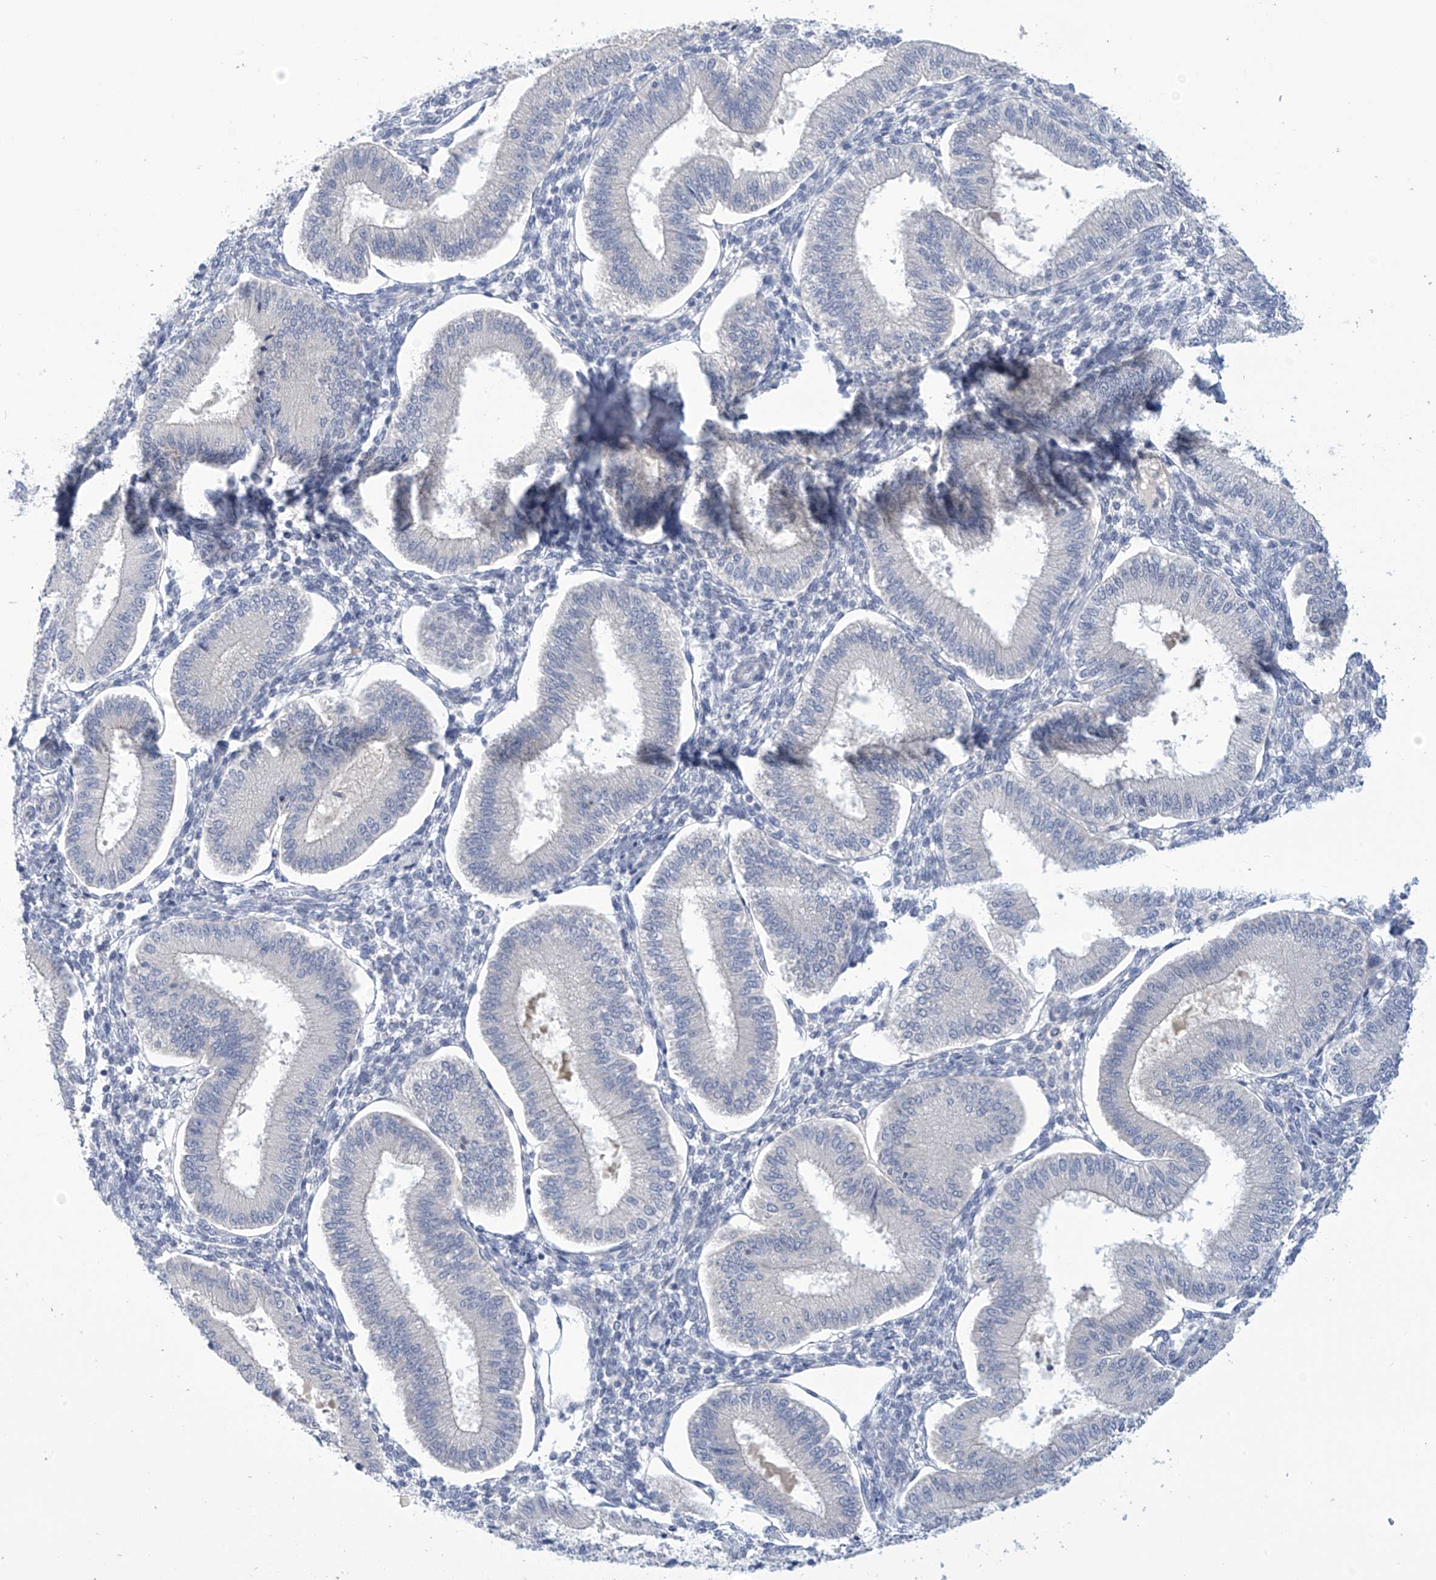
{"staining": {"intensity": "negative", "quantity": "none", "location": "none"}, "tissue": "endometrium", "cell_type": "Cells in endometrial stroma", "image_type": "normal", "snomed": [{"axis": "morphology", "description": "Normal tissue, NOS"}, {"axis": "topography", "description": "Endometrium"}], "caption": "Immunohistochemistry (IHC) histopathology image of benign human endometrium stained for a protein (brown), which exhibits no positivity in cells in endometrial stroma.", "gene": "IBA57", "patient": {"sex": "female", "age": 39}}